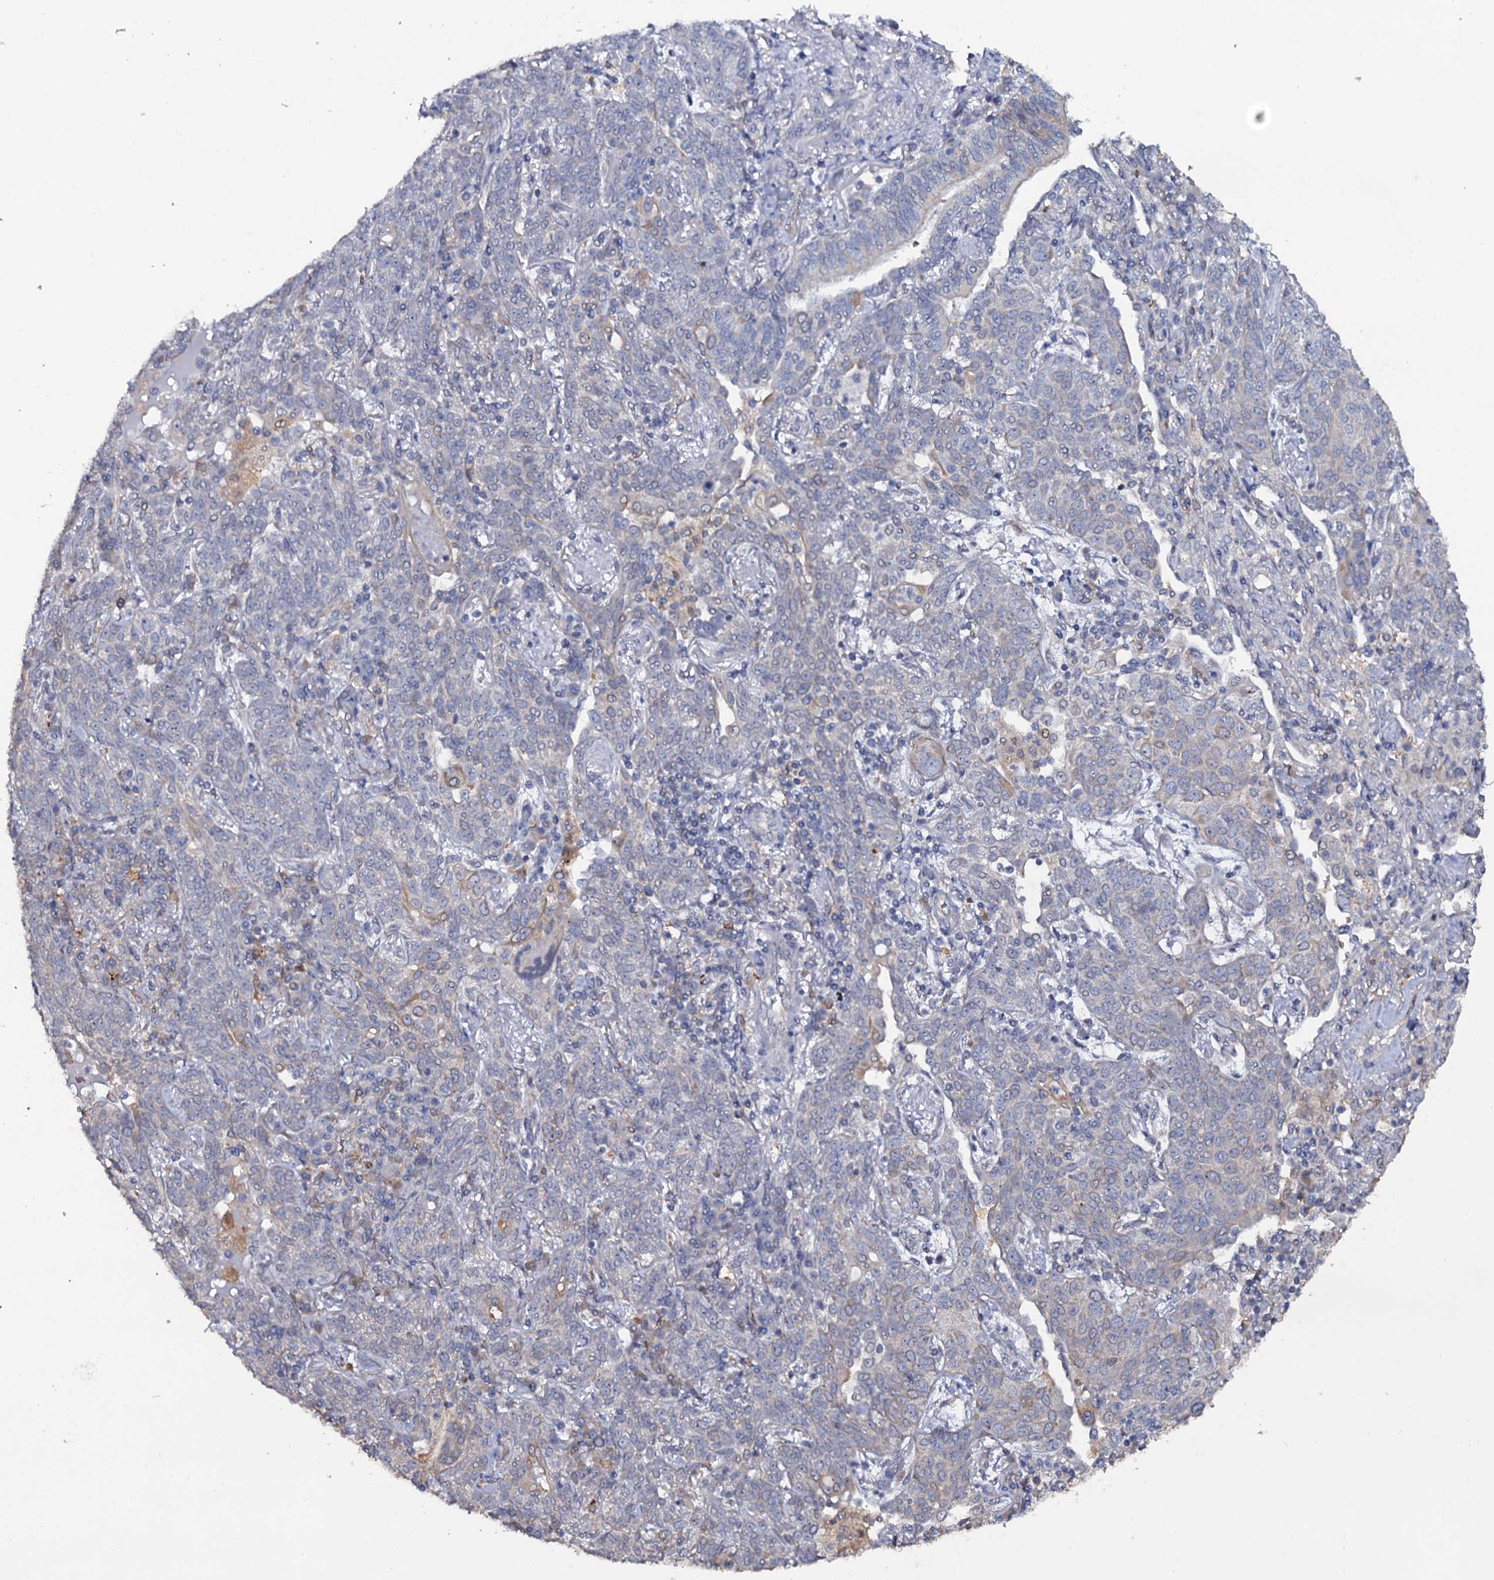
{"staining": {"intensity": "negative", "quantity": "none", "location": "none"}, "tissue": "lung cancer", "cell_type": "Tumor cells", "image_type": "cancer", "snomed": [{"axis": "morphology", "description": "Squamous cell carcinoma, NOS"}, {"axis": "topography", "description": "Lung"}], "caption": "Tumor cells are negative for brown protein staining in lung cancer (squamous cell carcinoma).", "gene": "CRYL1", "patient": {"sex": "female", "age": 70}}